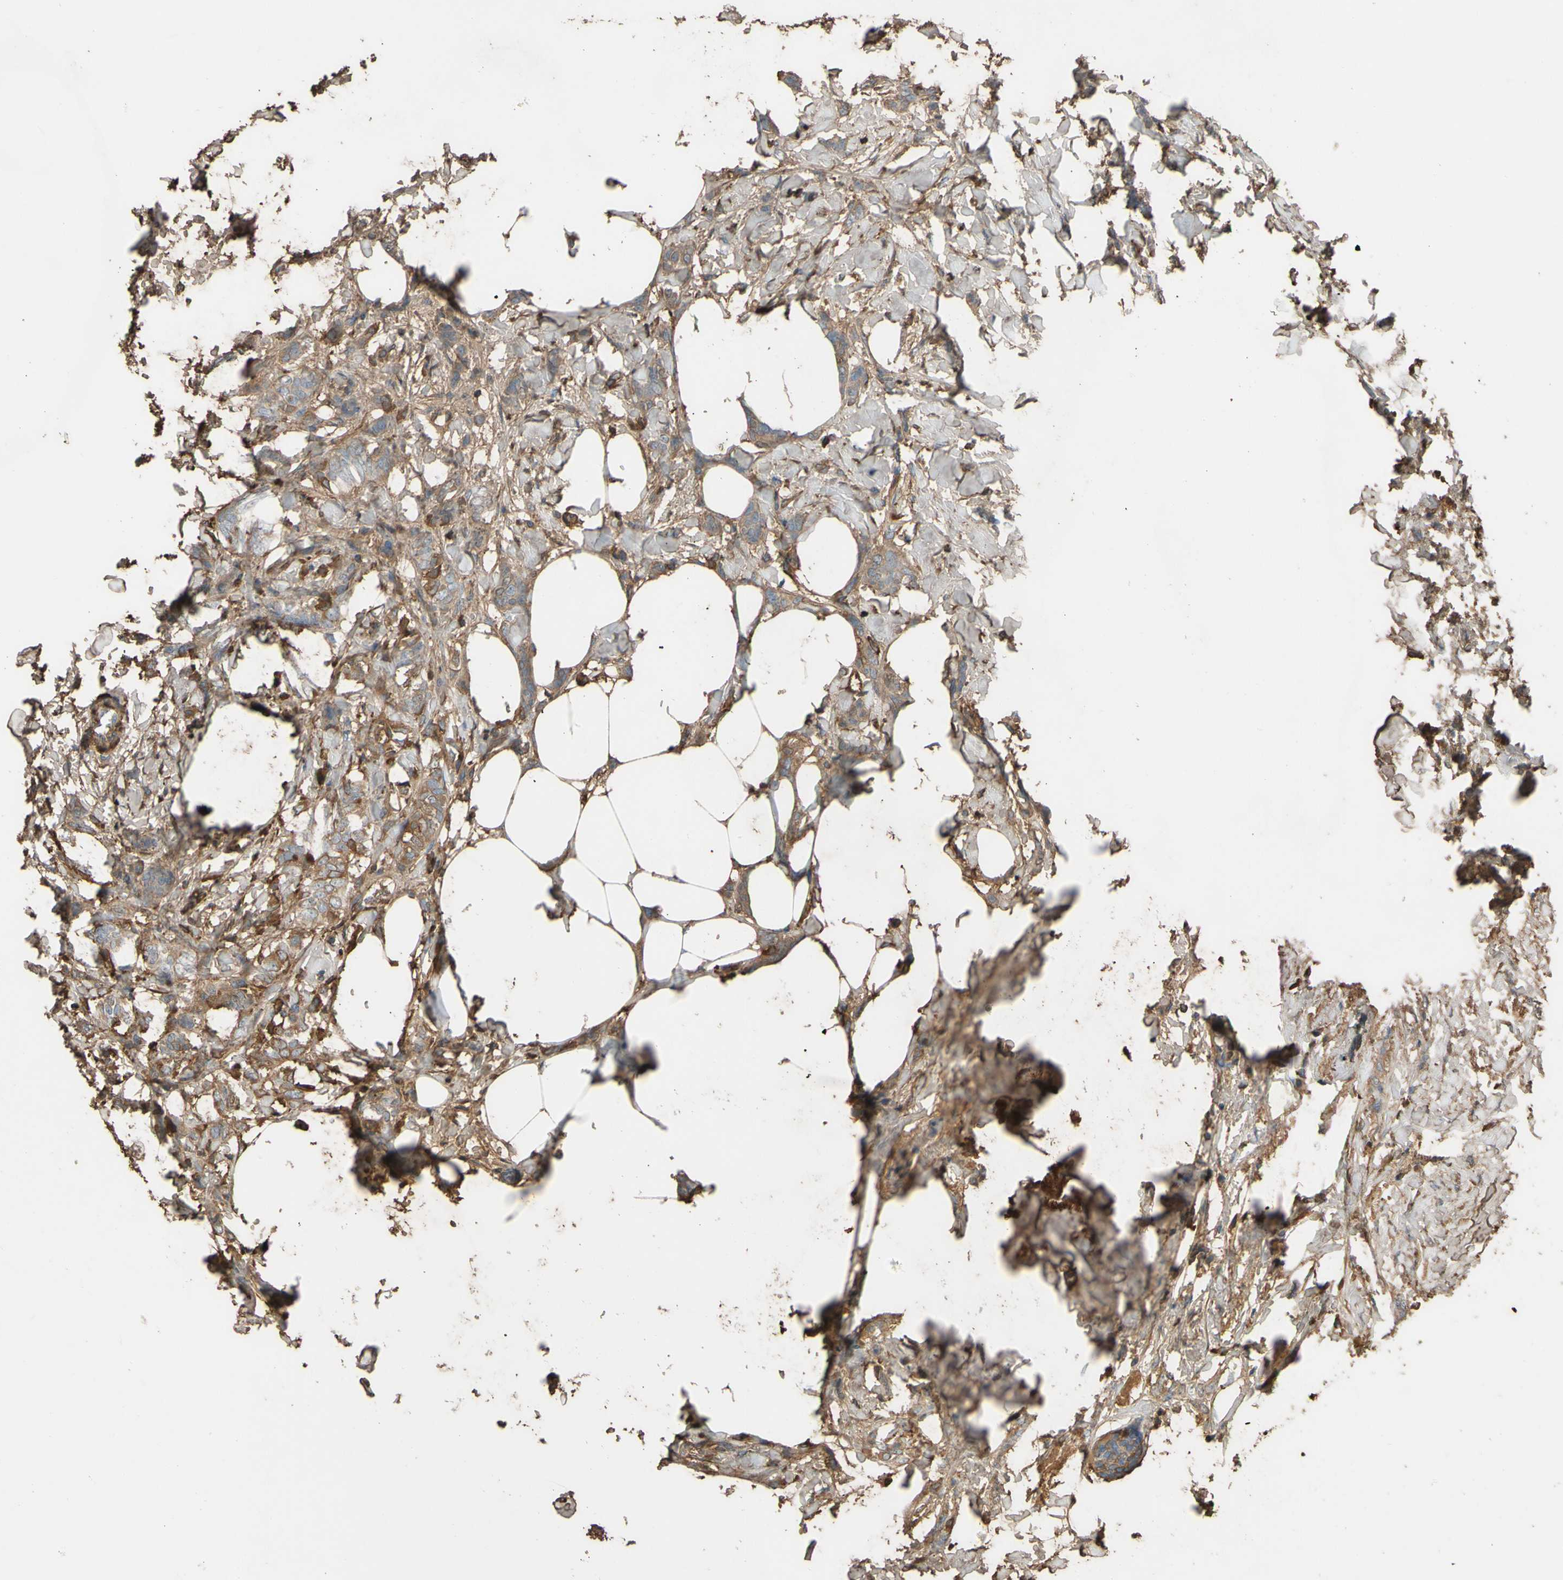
{"staining": {"intensity": "weak", "quantity": ">75%", "location": "cytoplasmic/membranous"}, "tissue": "breast cancer", "cell_type": "Tumor cells", "image_type": "cancer", "snomed": [{"axis": "morphology", "description": "Lobular carcinoma, in situ"}, {"axis": "morphology", "description": "Lobular carcinoma"}, {"axis": "topography", "description": "Breast"}], "caption": "There is low levels of weak cytoplasmic/membranous positivity in tumor cells of lobular carcinoma in situ (breast), as demonstrated by immunohistochemical staining (brown color).", "gene": "PTGDS", "patient": {"sex": "female", "age": 41}}